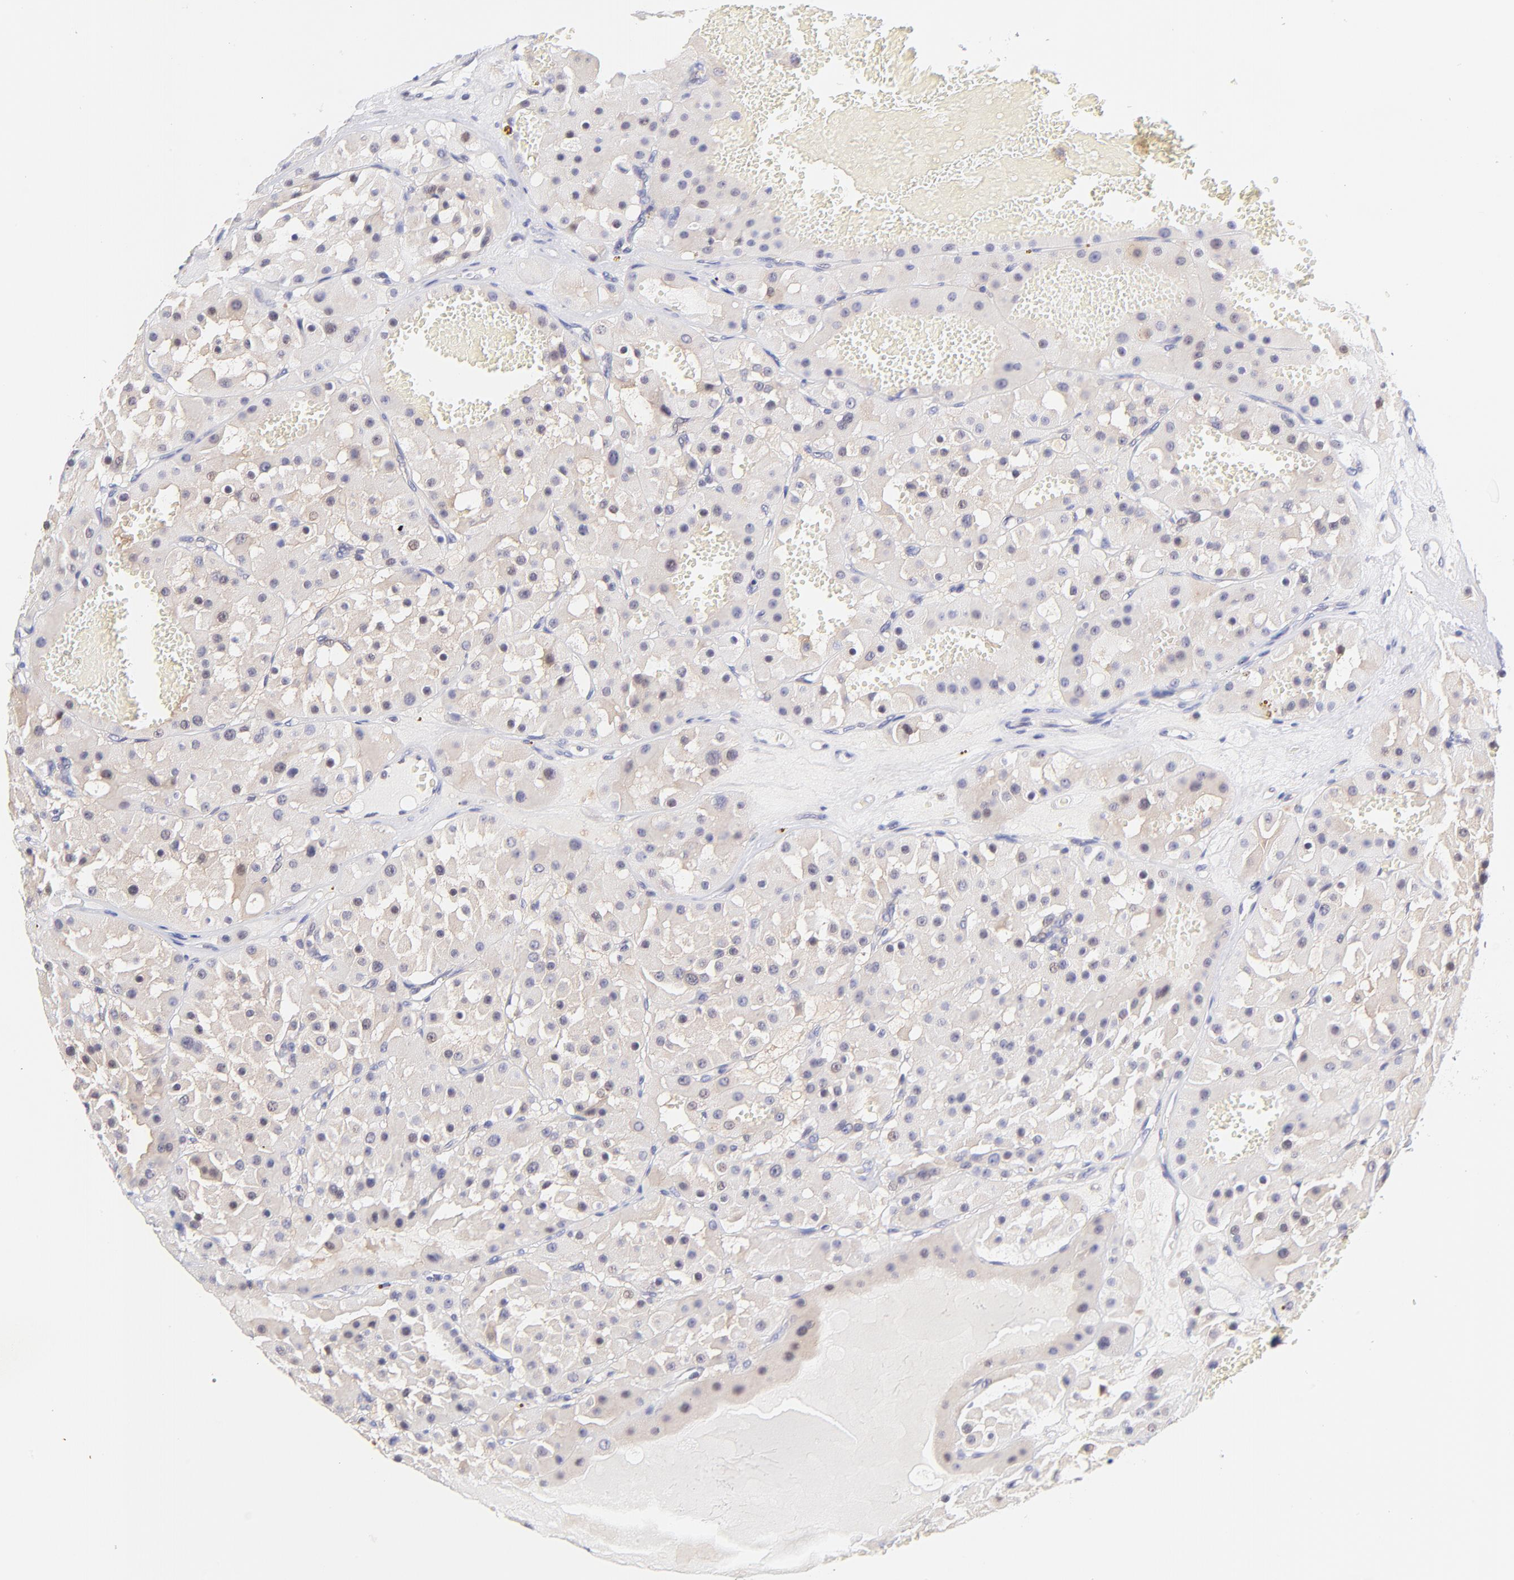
{"staining": {"intensity": "weak", "quantity": "<25%", "location": "cytoplasmic/membranous,nuclear"}, "tissue": "renal cancer", "cell_type": "Tumor cells", "image_type": "cancer", "snomed": [{"axis": "morphology", "description": "Adenocarcinoma, uncertain malignant potential"}, {"axis": "topography", "description": "Kidney"}], "caption": "Immunohistochemical staining of human renal cancer (adenocarcinoma,  uncertain malignant potential) displays no significant expression in tumor cells.", "gene": "PBDC1", "patient": {"sex": "male", "age": 63}}